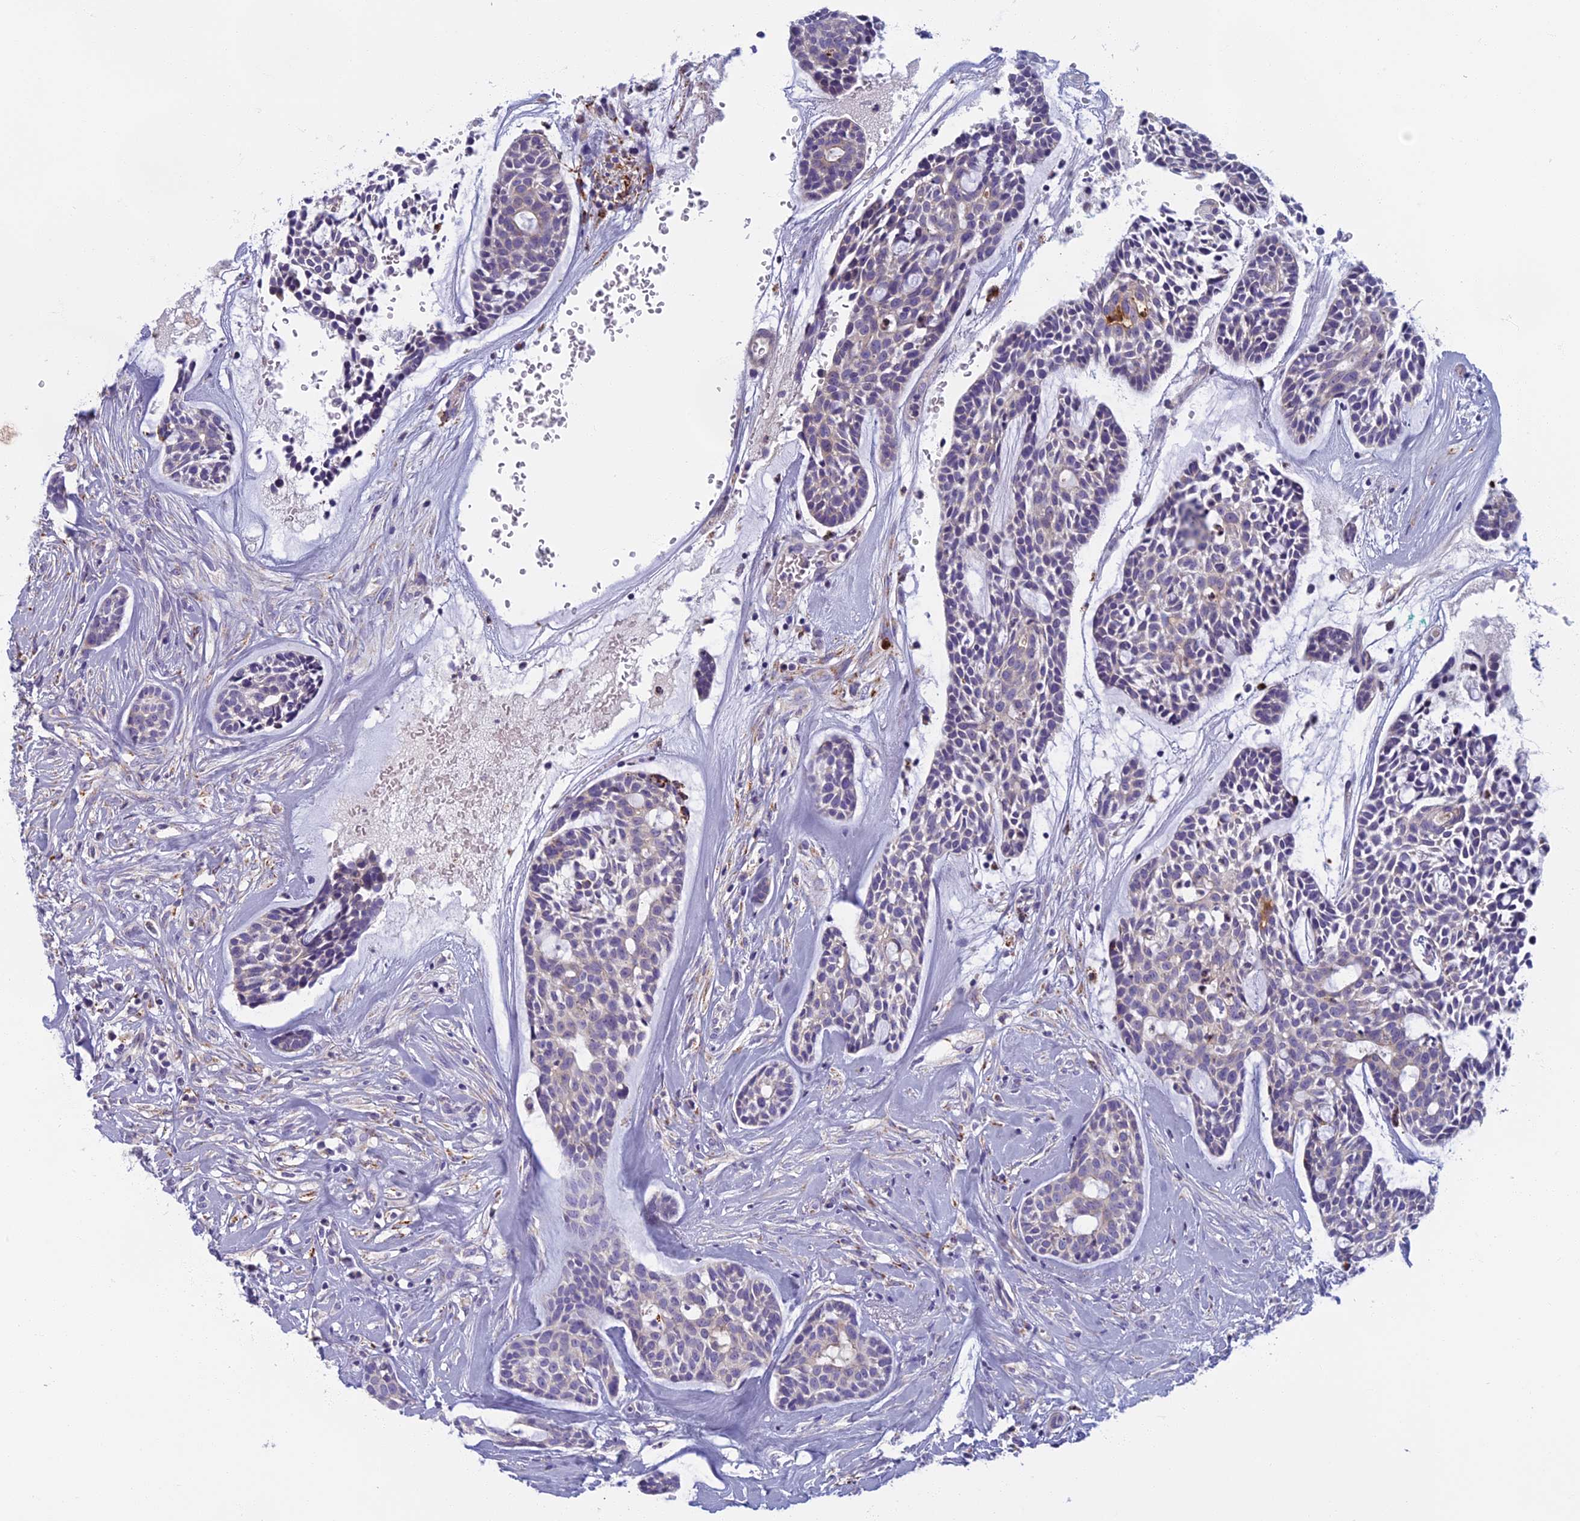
{"staining": {"intensity": "negative", "quantity": "none", "location": "none"}, "tissue": "head and neck cancer", "cell_type": "Tumor cells", "image_type": "cancer", "snomed": [{"axis": "morphology", "description": "Normal tissue, NOS"}, {"axis": "morphology", "description": "Adenocarcinoma, NOS"}, {"axis": "topography", "description": "Subcutis"}, {"axis": "topography", "description": "Nasopharynx"}, {"axis": "topography", "description": "Head-Neck"}], "caption": "Head and neck cancer was stained to show a protein in brown. There is no significant positivity in tumor cells.", "gene": "SEMA7A", "patient": {"sex": "female", "age": 73}}